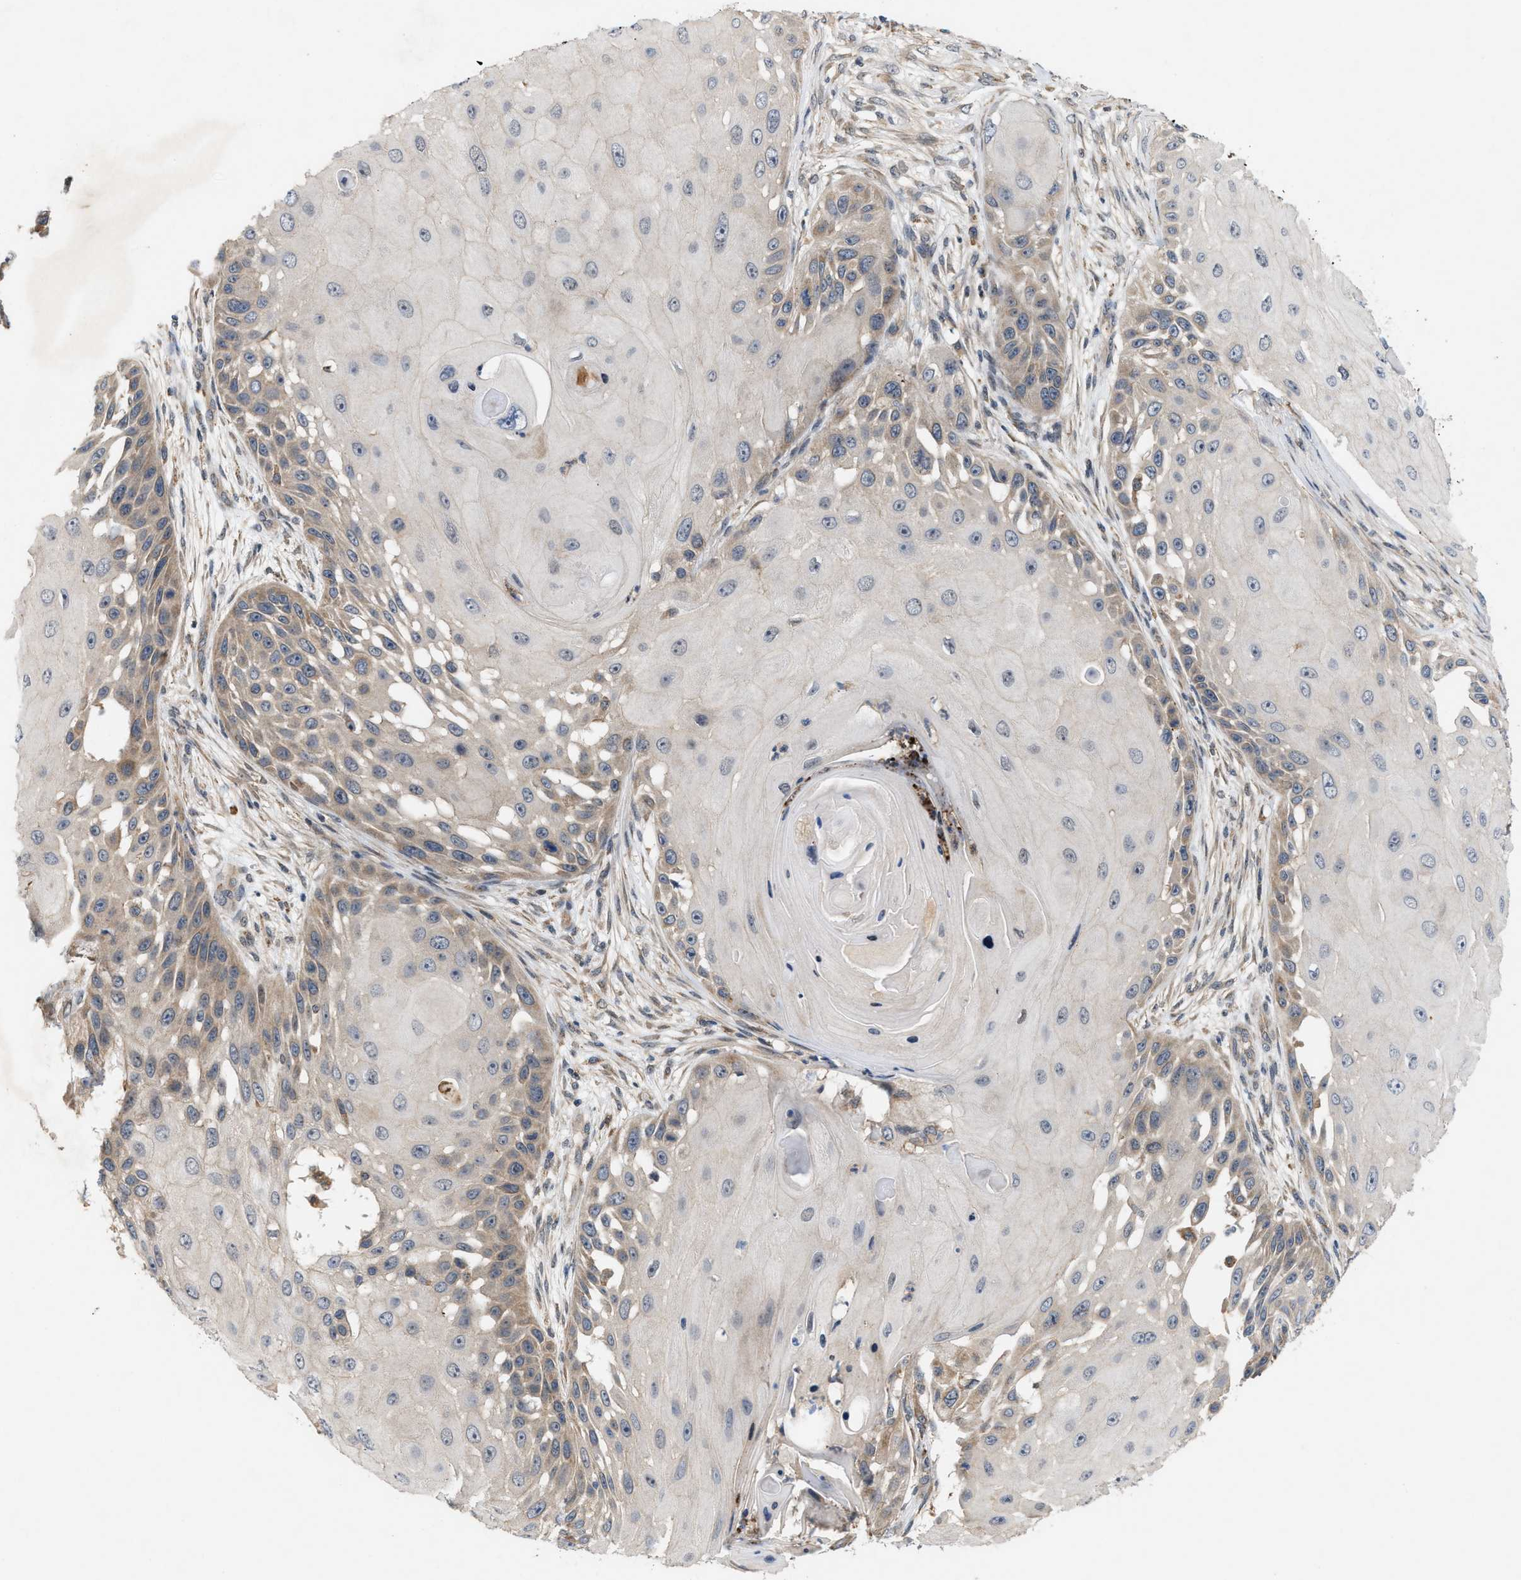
{"staining": {"intensity": "weak", "quantity": "<25%", "location": "cytoplasmic/membranous"}, "tissue": "skin cancer", "cell_type": "Tumor cells", "image_type": "cancer", "snomed": [{"axis": "morphology", "description": "Squamous cell carcinoma, NOS"}, {"axis": "topography", "description": "Skin"}], "caption": "Squamous cell carcinoma (skin) was stained to show a protein in brown. There is no significant staining in tumor cells. Brightfield microscopy of immunohistochemistry (IHC) stained with DAB (brown) and hematoxylin (blue), captured at high magnification.", "gene": "MFSD6", "patient": {"sex": "female", "age": 44}}